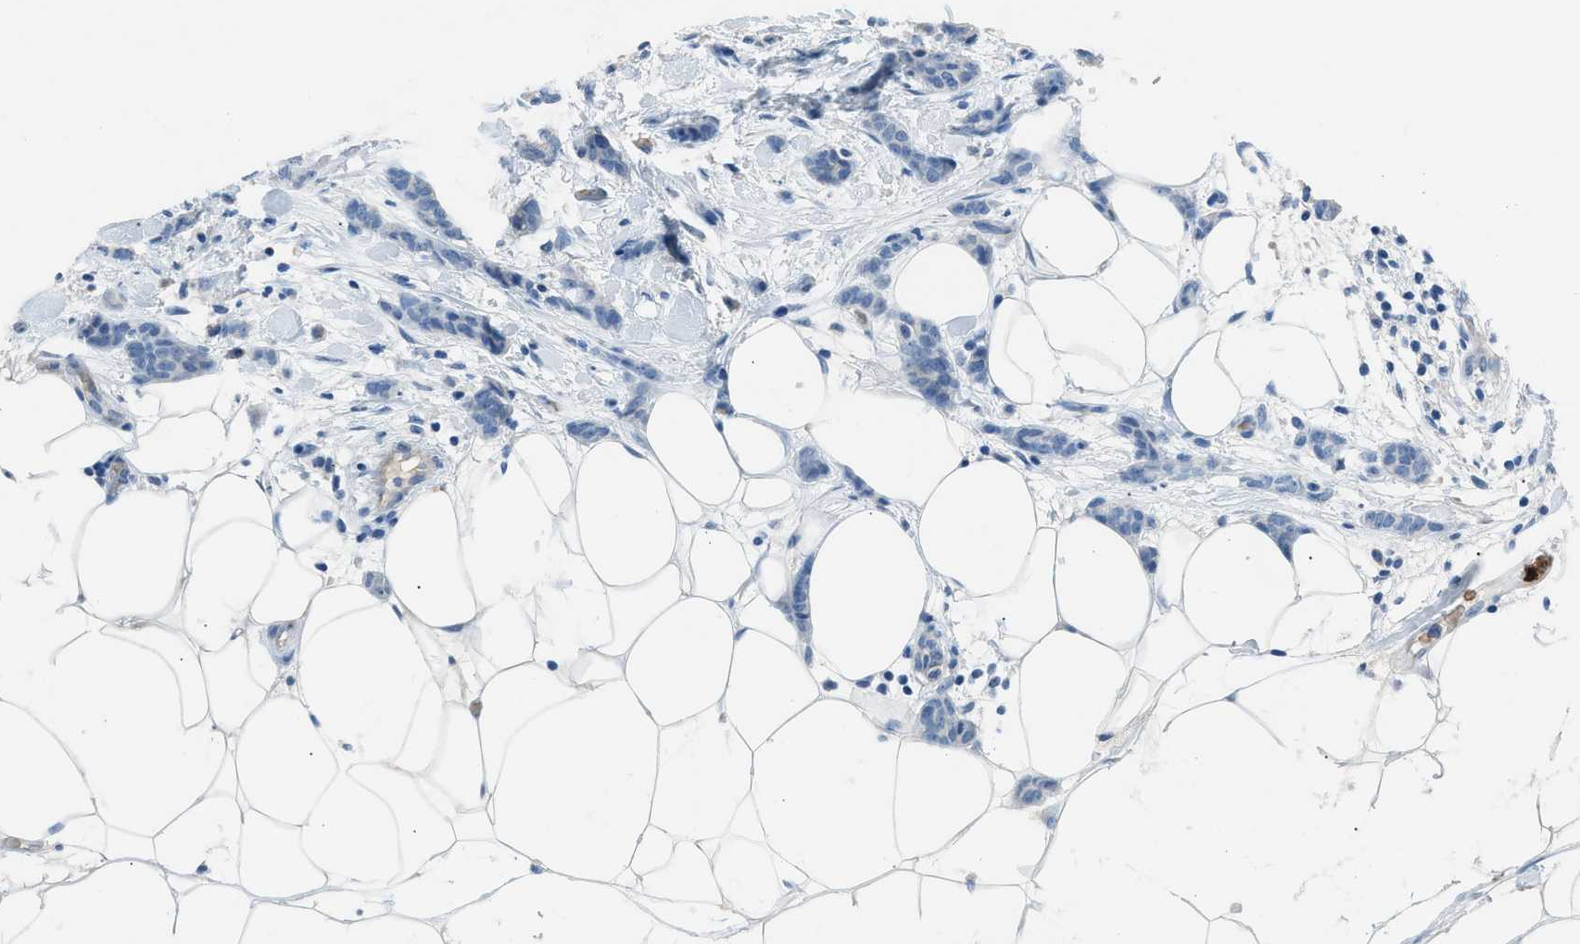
{"staining": {"intensity": "negative", "quantity": "none", "location": "none"}, "tissue": "breast cancer", "cell_type": "Tumor cells", "image_type": "cancer", "snomed": [{"axis": "morphology", "description": "Lobular carcinoma"}, {"axis": "topography", "description": "Skin"}, {"axis": "topography", "description": "Breast"}], "caption": "Immunohistochemistry (IHC) of breast cancer exhibits no expression in tumor cells.", "gene": "CFAP77", "patient": {"sex": "female", "age": 46}}